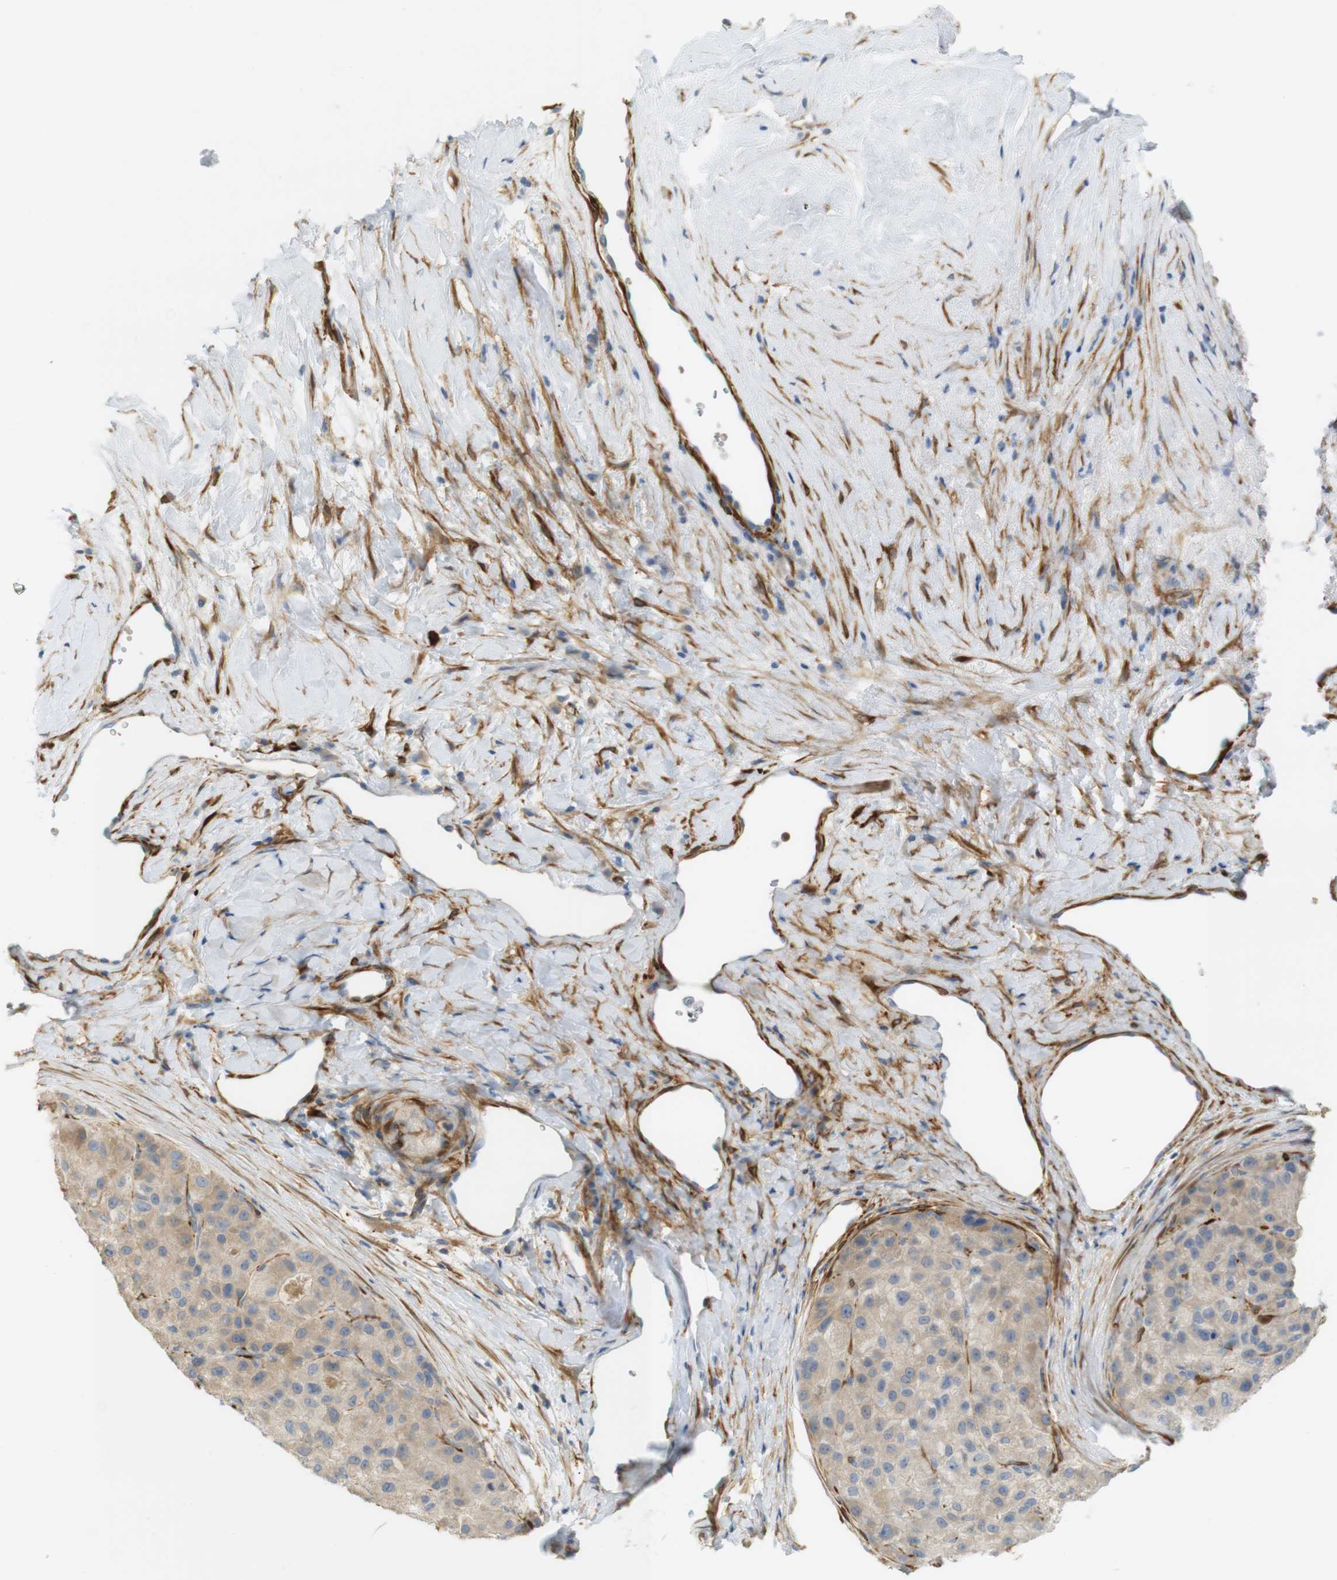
{"staining": {"intensity": "weak", "quantity": "25%-75%", "location": "cytoplasmic/membranous"}, "tissue": "liver cancer", "cell_type": "Tumor cells", "image_type": "cancer", "snomed": [{"axis": "morphology", "description": "Carcinoma, Hepatocellular, NOS"}, {"axis": "topography", "description": "Liver"}], "caption": "This is an image of IHC staining of hepatocellular carcinoma (liver), which shows weak expression in the cytoplasmic/membranous of tumor cells.", "gene": "PDE3A", "patient": {"sex": "male", "age": 80}}